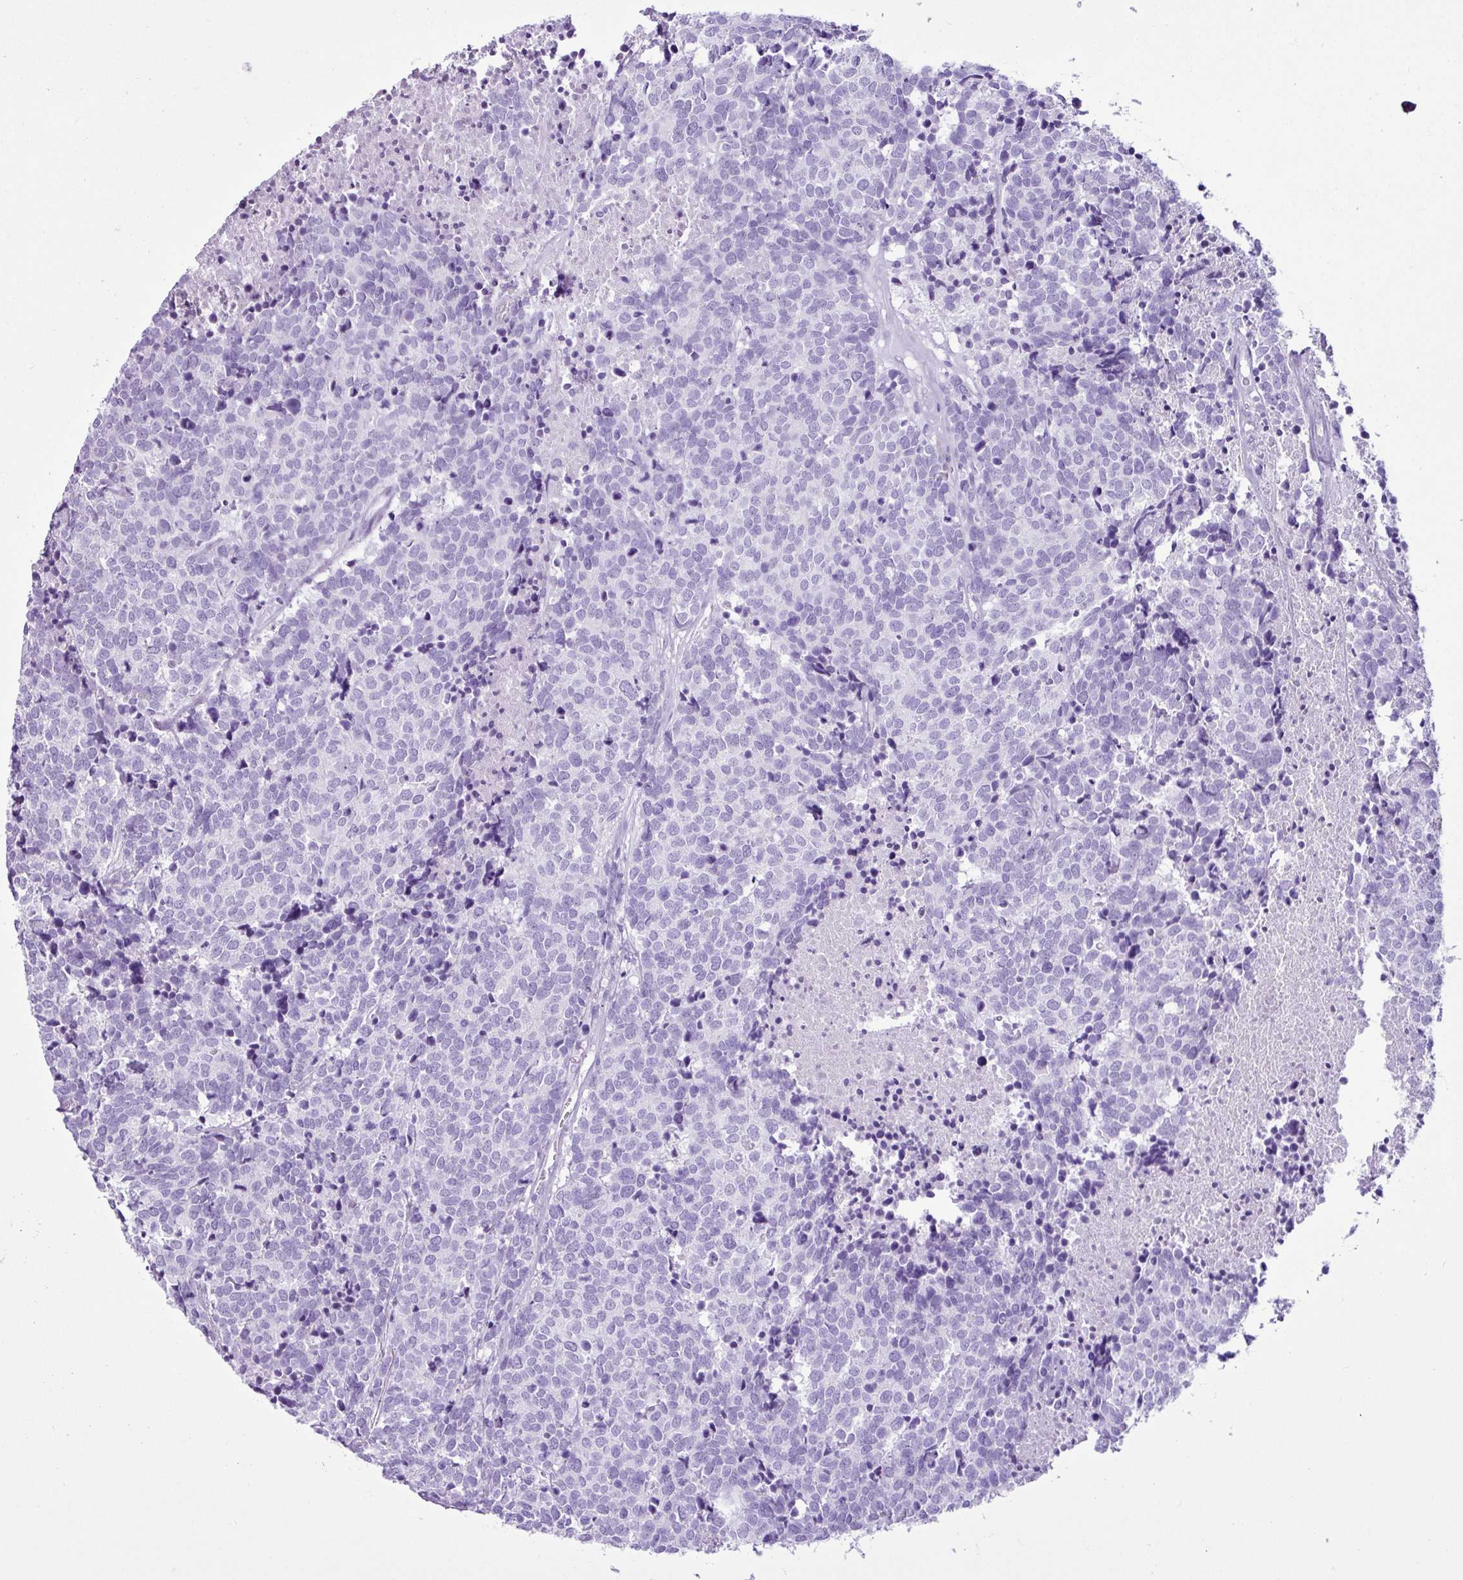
{"staining": {"intensity": "negative", "quantity": "none", "location": "none"}, "tissue": "carcinoid", "cell_type": "Tumor cells", "image_type": "cancer", "snomed": [{"axis": "morphology", "description": "Carcinoid, malignant, NOS"}, {"axis": "topography", "description": "Skin"}], "caption": "DAB immunohistochemical staining of carcinoid (malignant) exhibits no significant expression in tumor cells.", "gene": "LILRB4", "patient": {"sex": "female", "age": 79}}